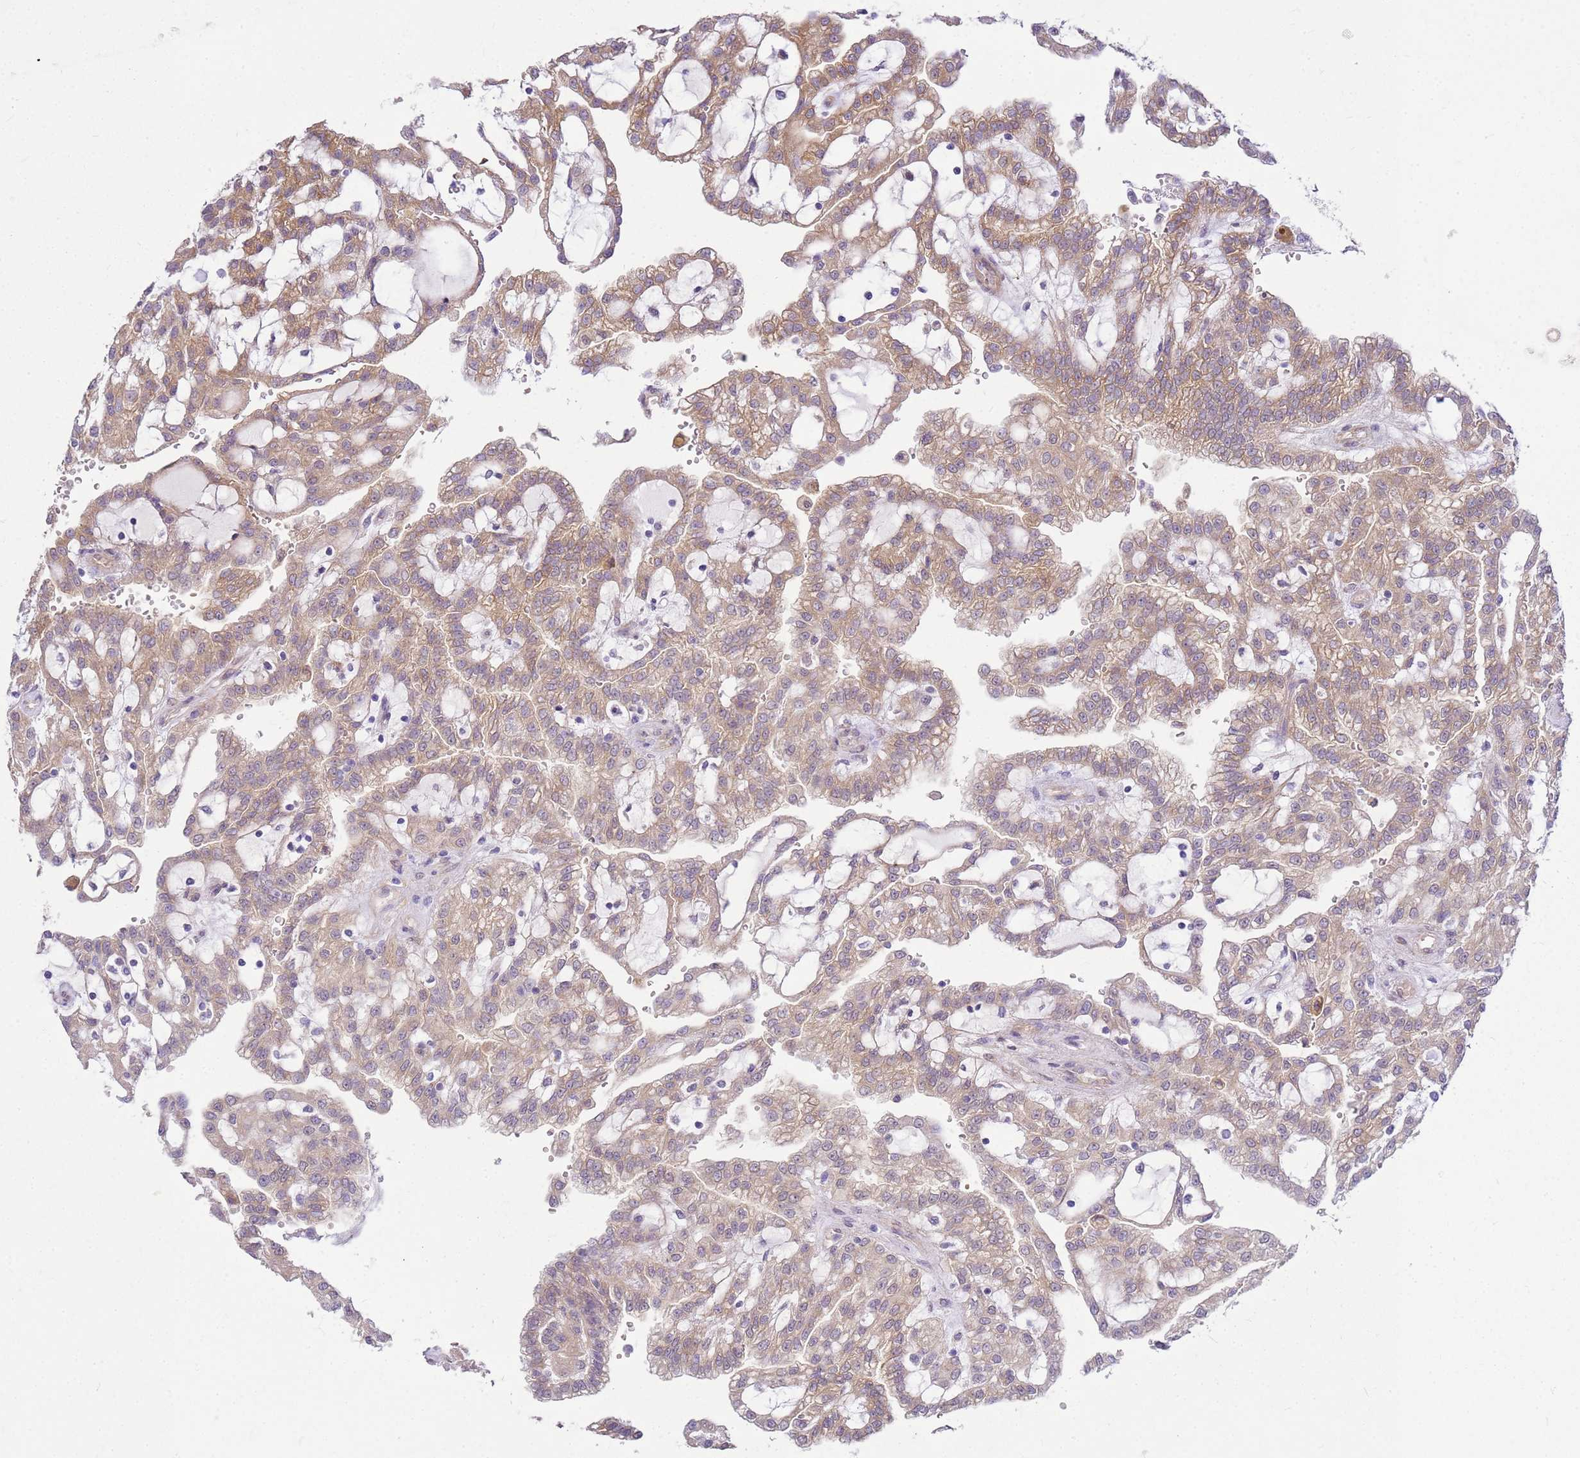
{"staining": {"intensity": "weak", "quantity": "25%-75%", "location": "cytoplasmic/membranous"}, "tissue": "renal cancer", "cell_type": "Tumor cells", "image_type": "cancer", "snomed": [{"axis": "morphology", "description": "Adenocarcinoma, NOS"}, {"axis": "topography", "description": "Kidney"}], "caption": "This histopathology image shows immunohistochemistry (IHC) staining of human adenocarcinoma (renal), with low weak cytoplasmic/membranous staining in approximately 25%-75% of tumor cells.", "gene": "HSPB1", "patient": {"sex": "male", "age": 63}}